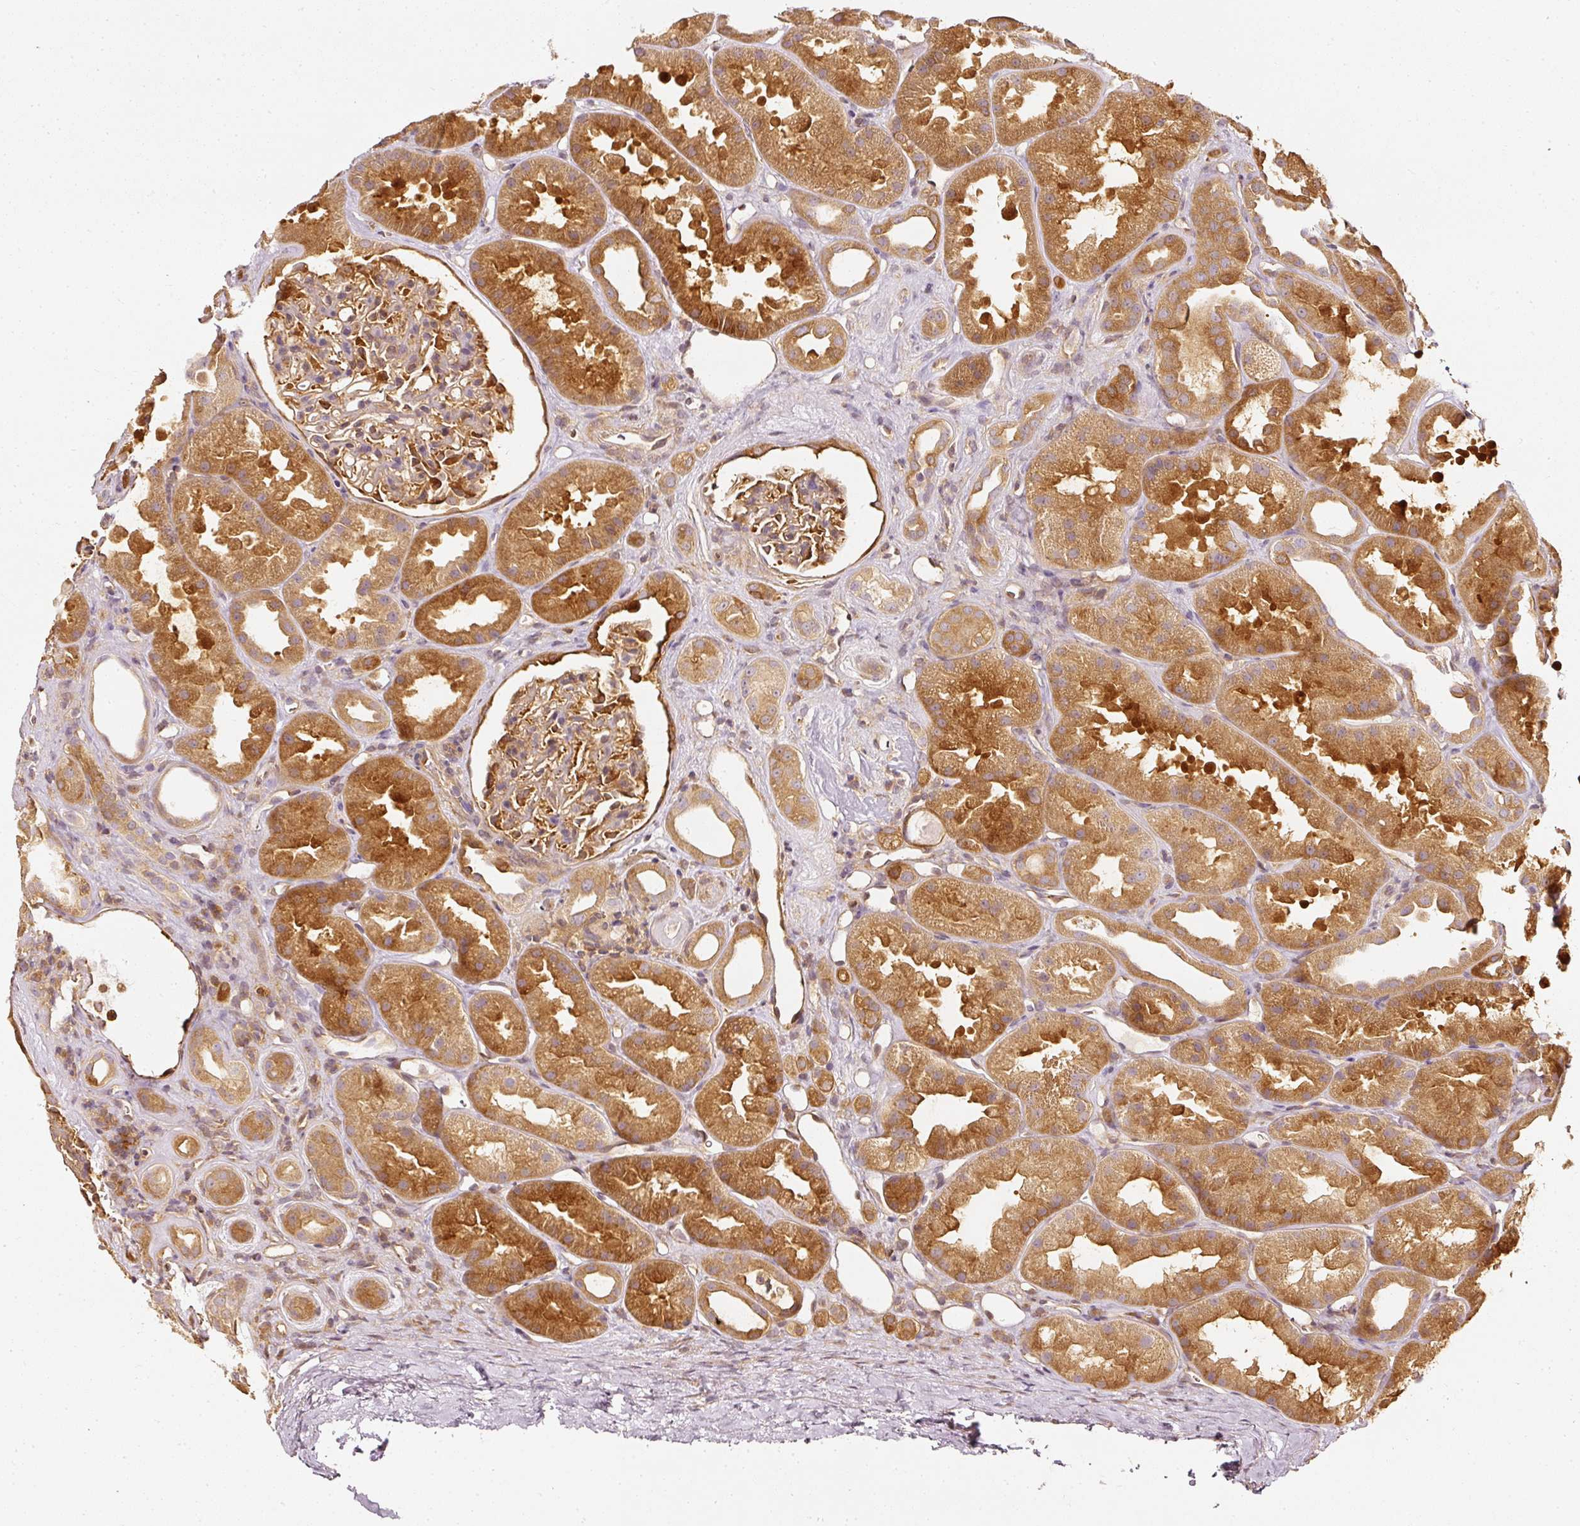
{"staining": {"intensity": "moderate", "quantity": "25%-75%", "location": "cytoplasmic/membranous"}, "tissue": "kidney", "cell_type": "Cells in glomeruli", "image_type": "normal", "snomed": [{"axis": "morphology", "description": "Normal tissue, NOS"}, {"axis": "topography", "description": "Kidney"}], "caption": "The image displays staining of normal kidney, revealing moderate cytoplasmic/membranous protein positivity (brown color) within cells in glomeruli.", "gene": "ASMTL", "patient": {"sex": "male", "age": 61}}